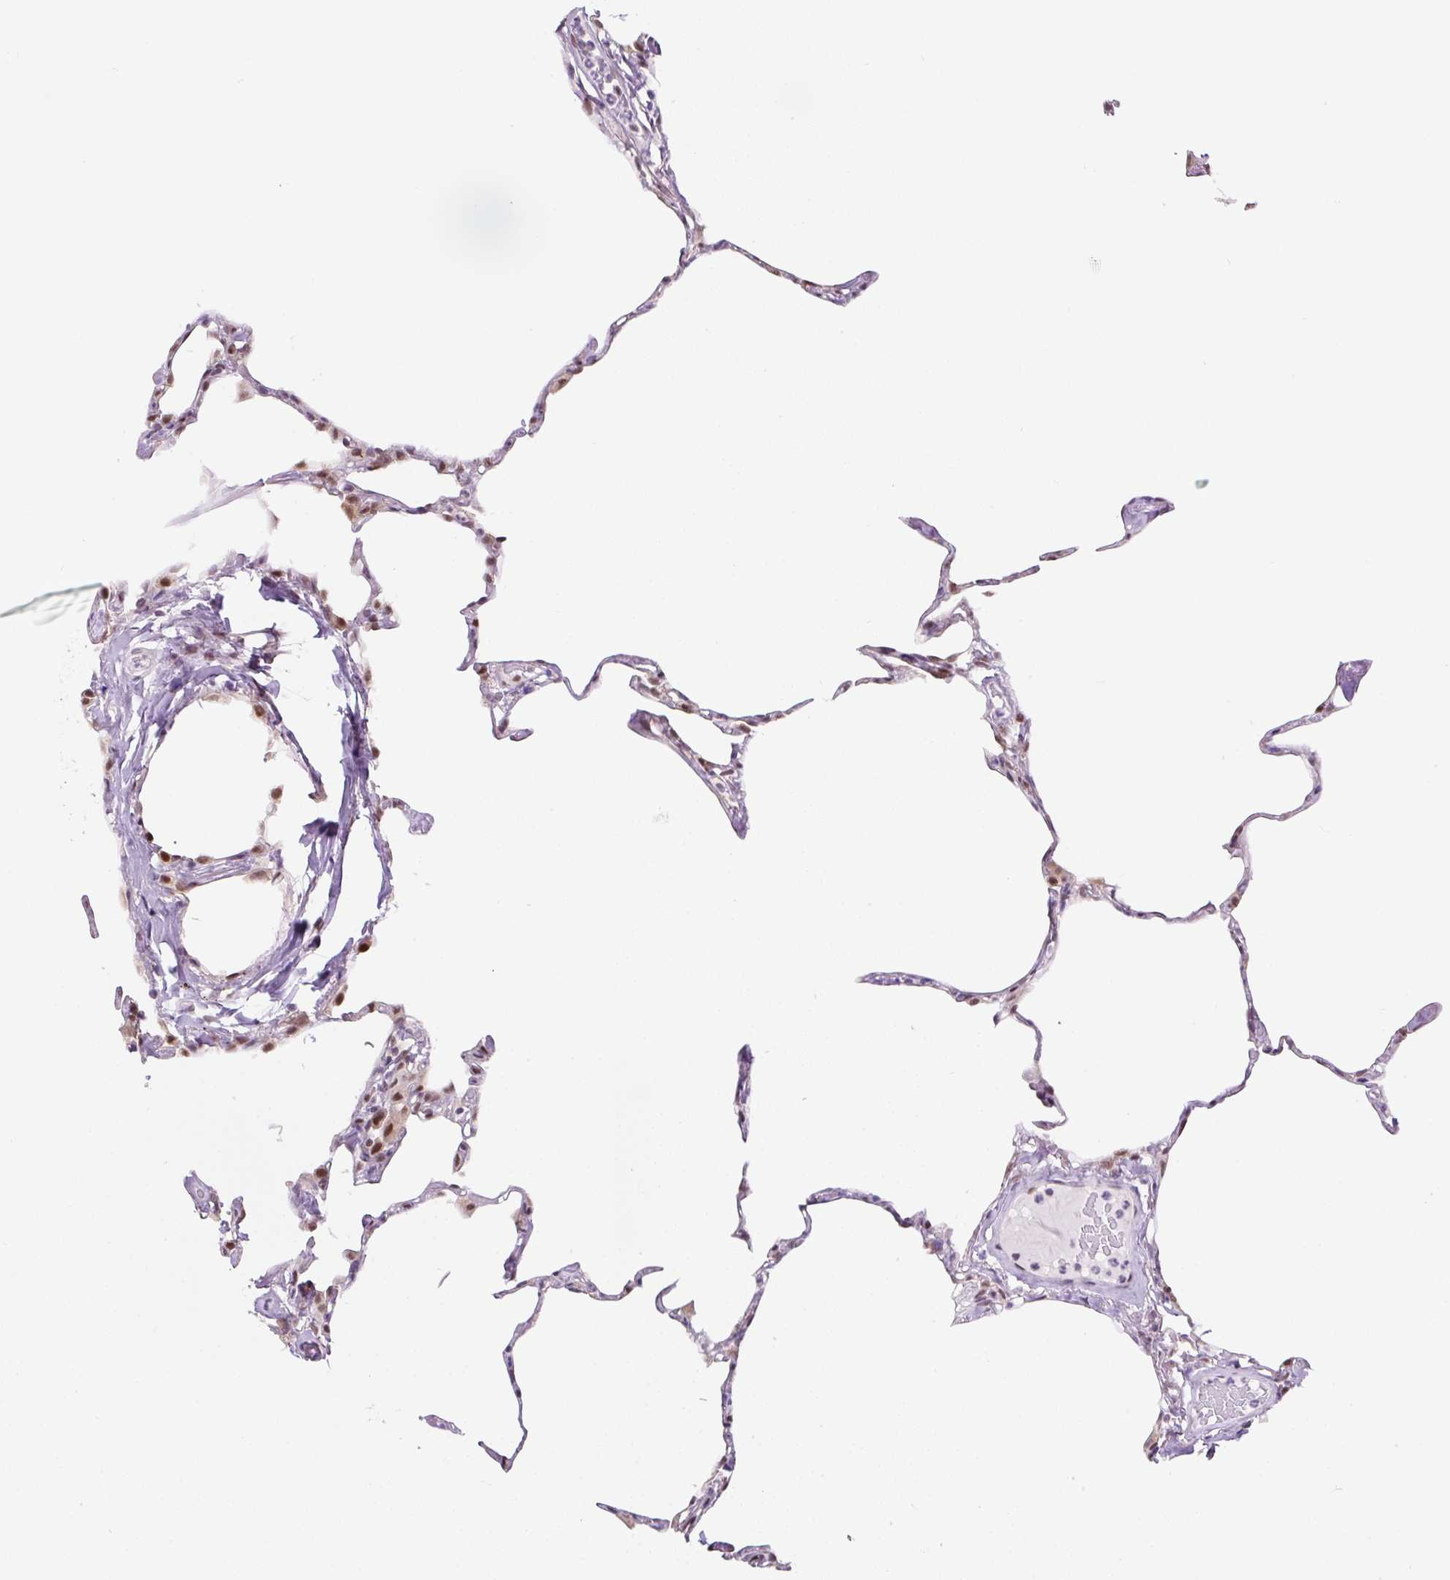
{"staining": {"intensity": "moderate", "quantity": "25%-75%", "location": "nuclear"}, "tissue": "lung", "cell_type": "Alveolar cells", "image_type": "normal", "snomed": [{"axis": "morphology", "description": "Normal tissue, NOS"}, {"axis": "topography", "description": "Lung"}], "caption": "Alveolar cells demonstrate medium levels of moderate nuclear expression in approximately 25%-75% of cells in benign lung.", "gene": "TAF1A", "patient": {"sex": "male", "age": 65}}